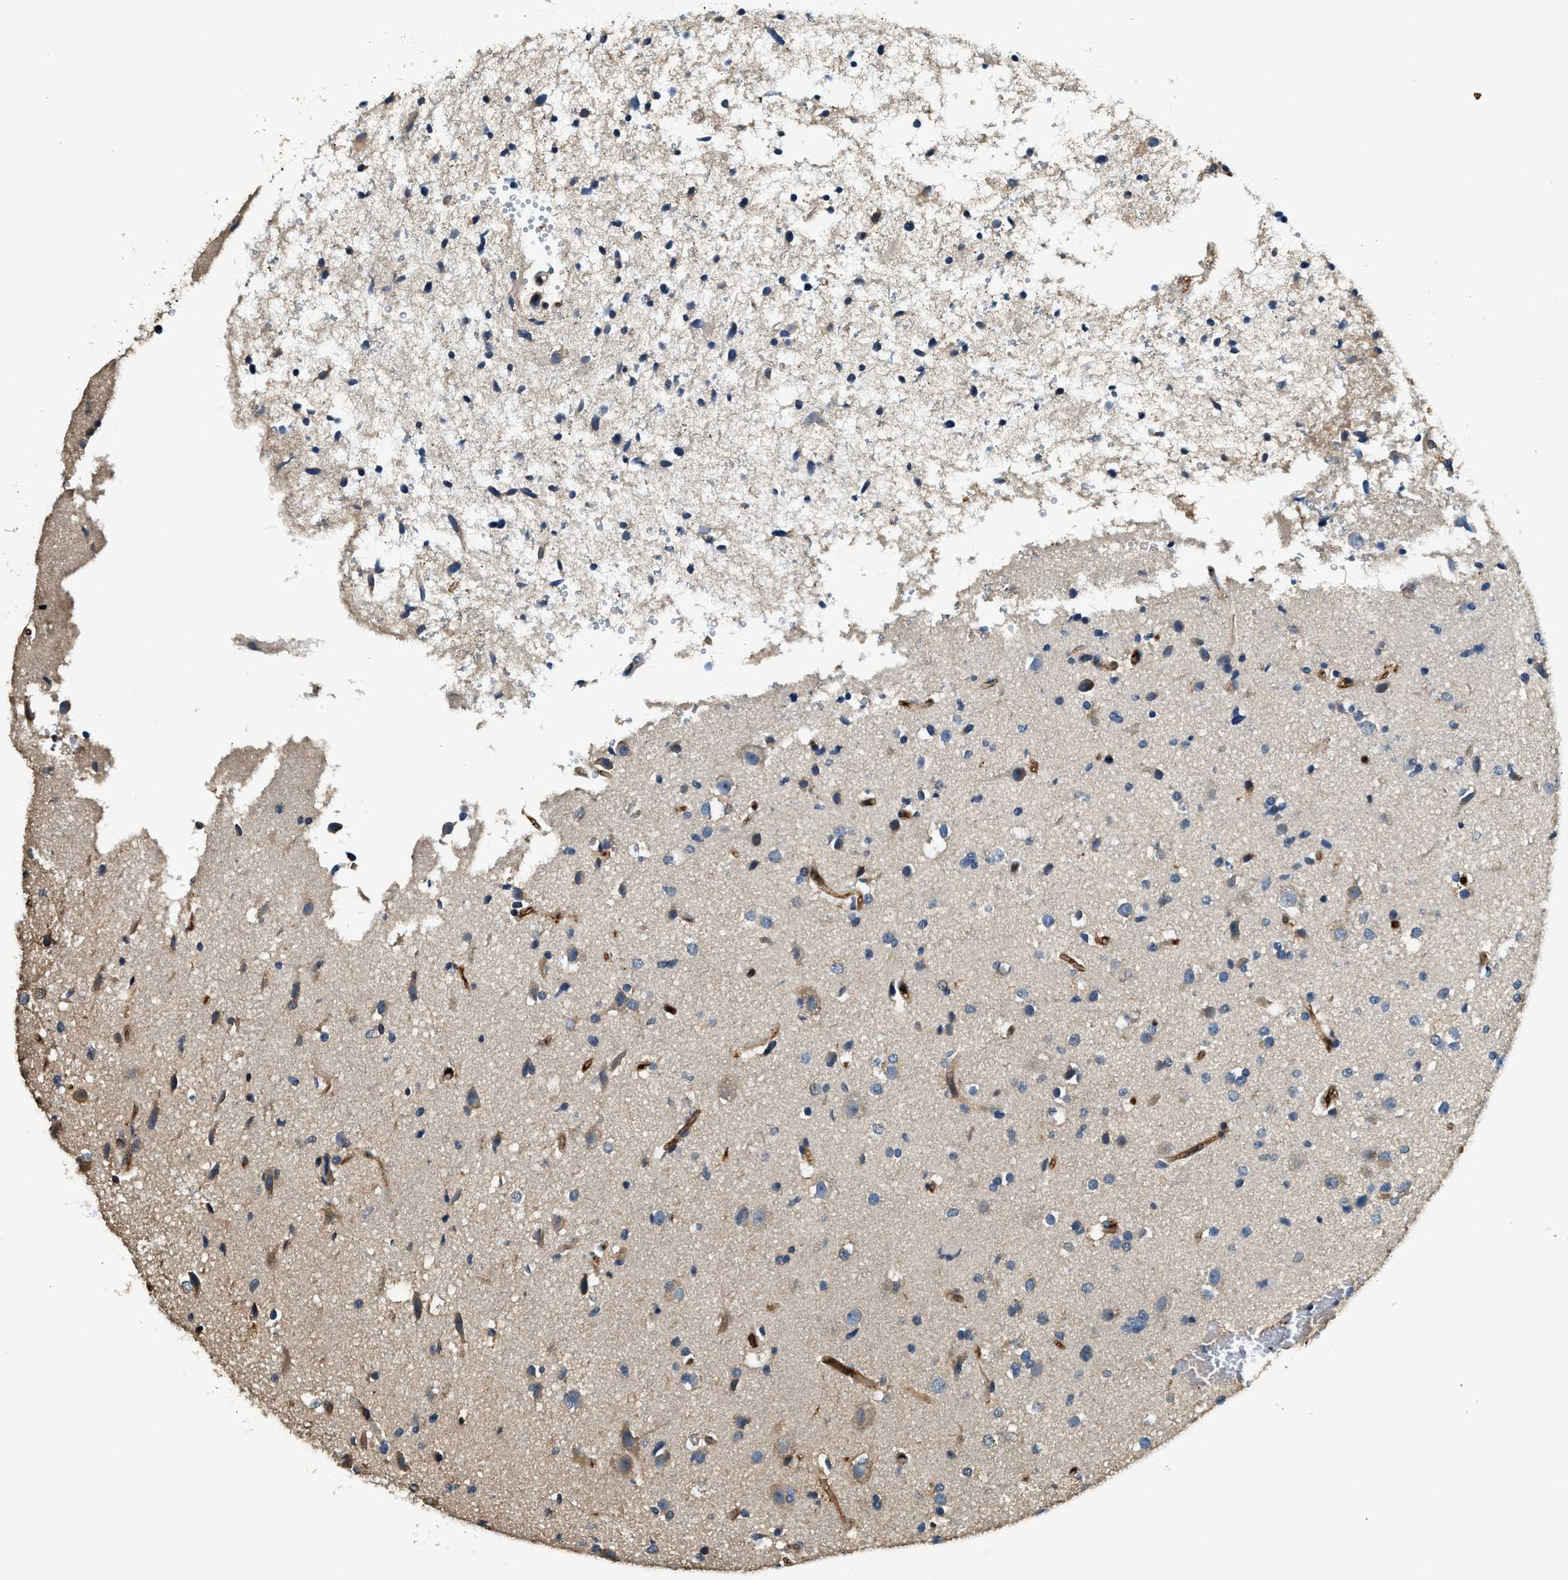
{"staining": {"intensity": "weak", "quantity": "<25%", "location": "cytoplasmic/membranous"}, "tissue": "glioma", "cell_type": "Tumor cells", "image_type": "cancer", "snomed": [{"axis": "morphology", "description": "Glioma, malignant, High grade"}, {"axis": "topography", "description": "Brain"}], "caption": "Immunohistochemical staining of human malignant glioma (high-grade) exhibits no significant staining in tumor cells.", "gene": "ANXA3", "patient": {"sex": "male", "age": 33}}